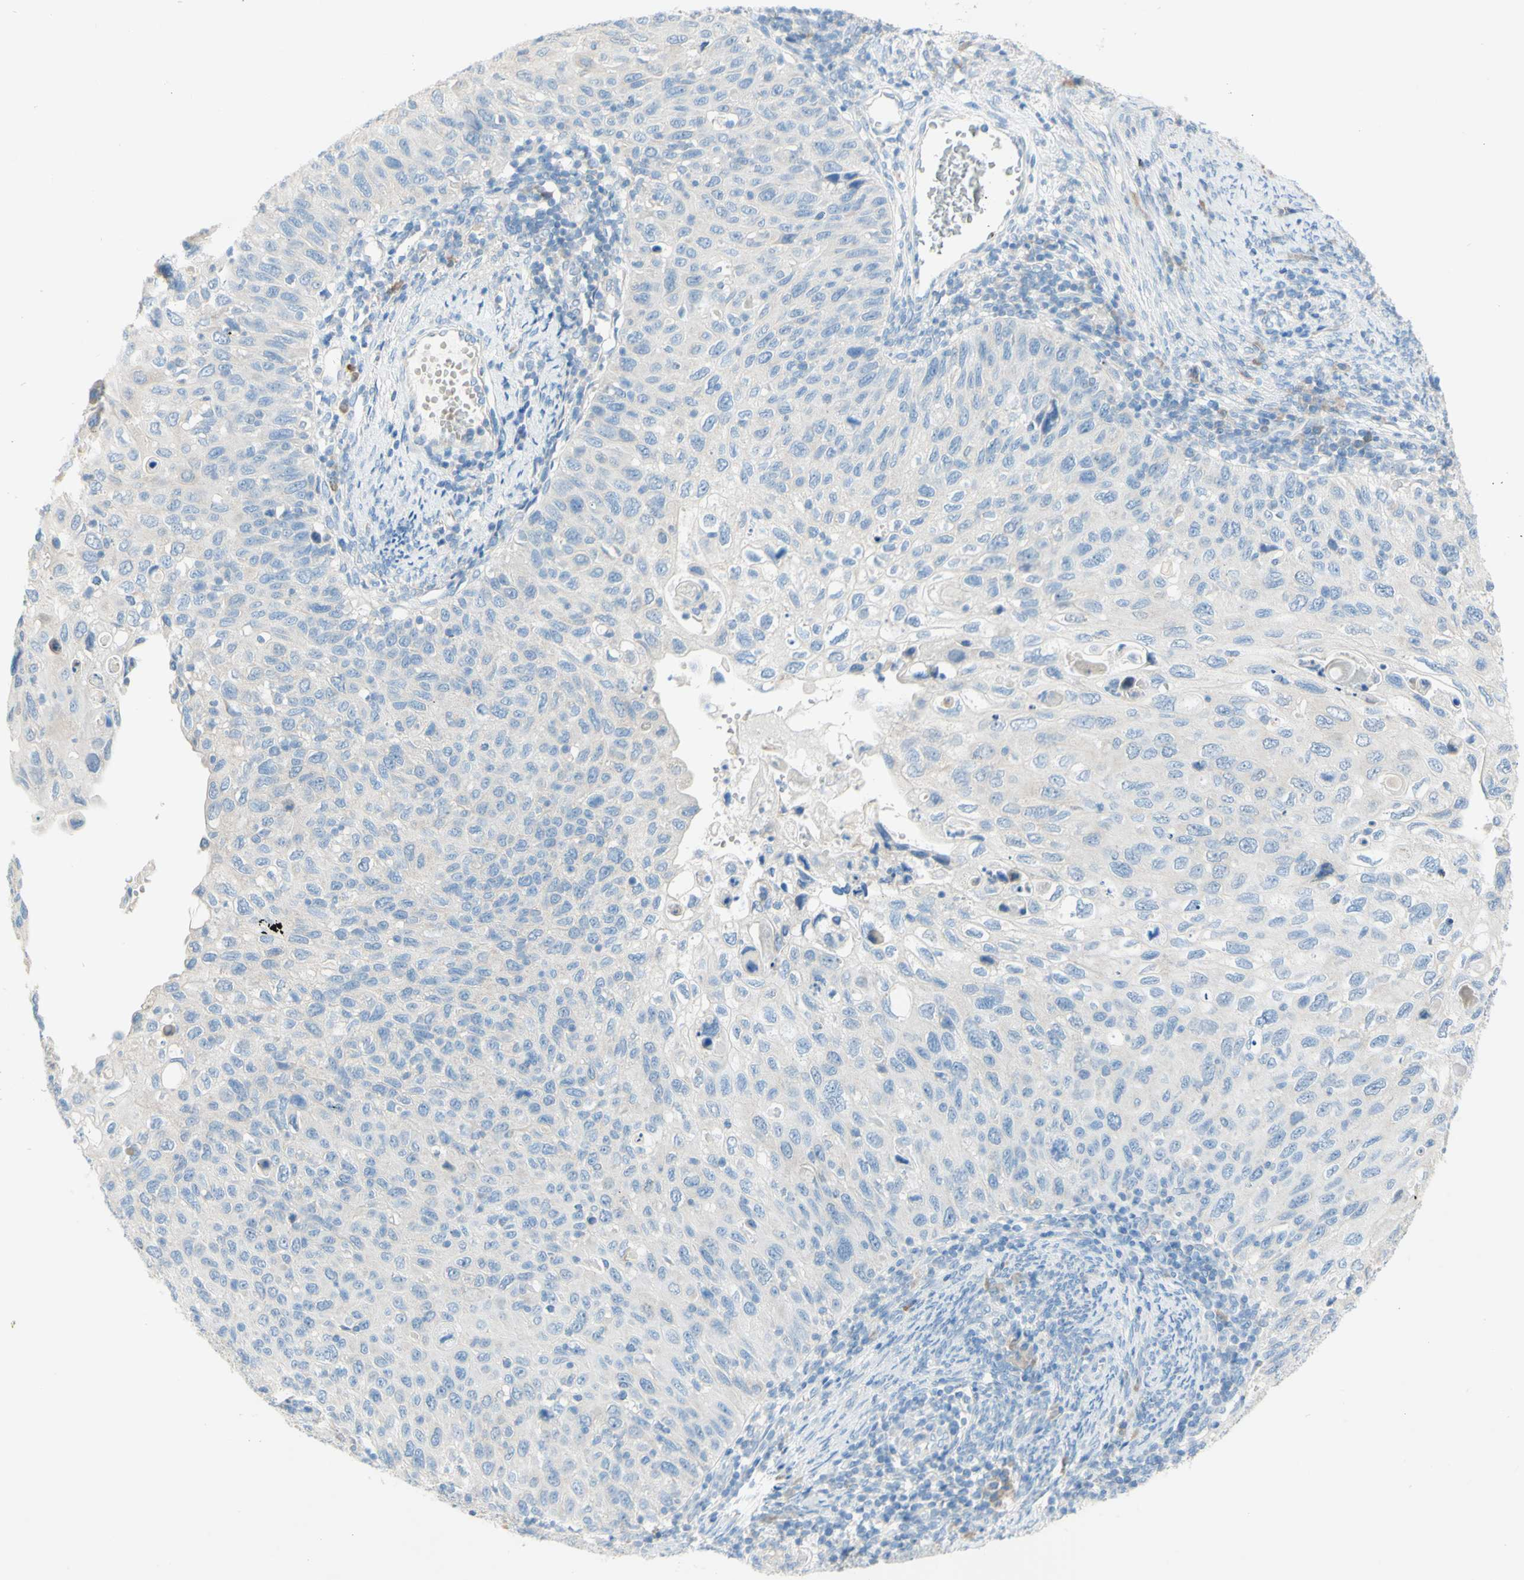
{"staining": {"intensity": "negative", "quantity": "none", "location": "none"}, "tissue": "cervical cancer", "cell_type": "Tumor cells", "image_type": "cancer", "snomed": [{"axis": "morphology", "description": "Squamous cell carcinoma, NOS"}, {"axis": "topography", "description": "Cervix"}], "caption": "This is an immunohistochemistry histopathology image of cervical cancer. There is no expression in tumor cells.", "gene": "ACADL", "patient": {"sex": "female", "age": 70}}